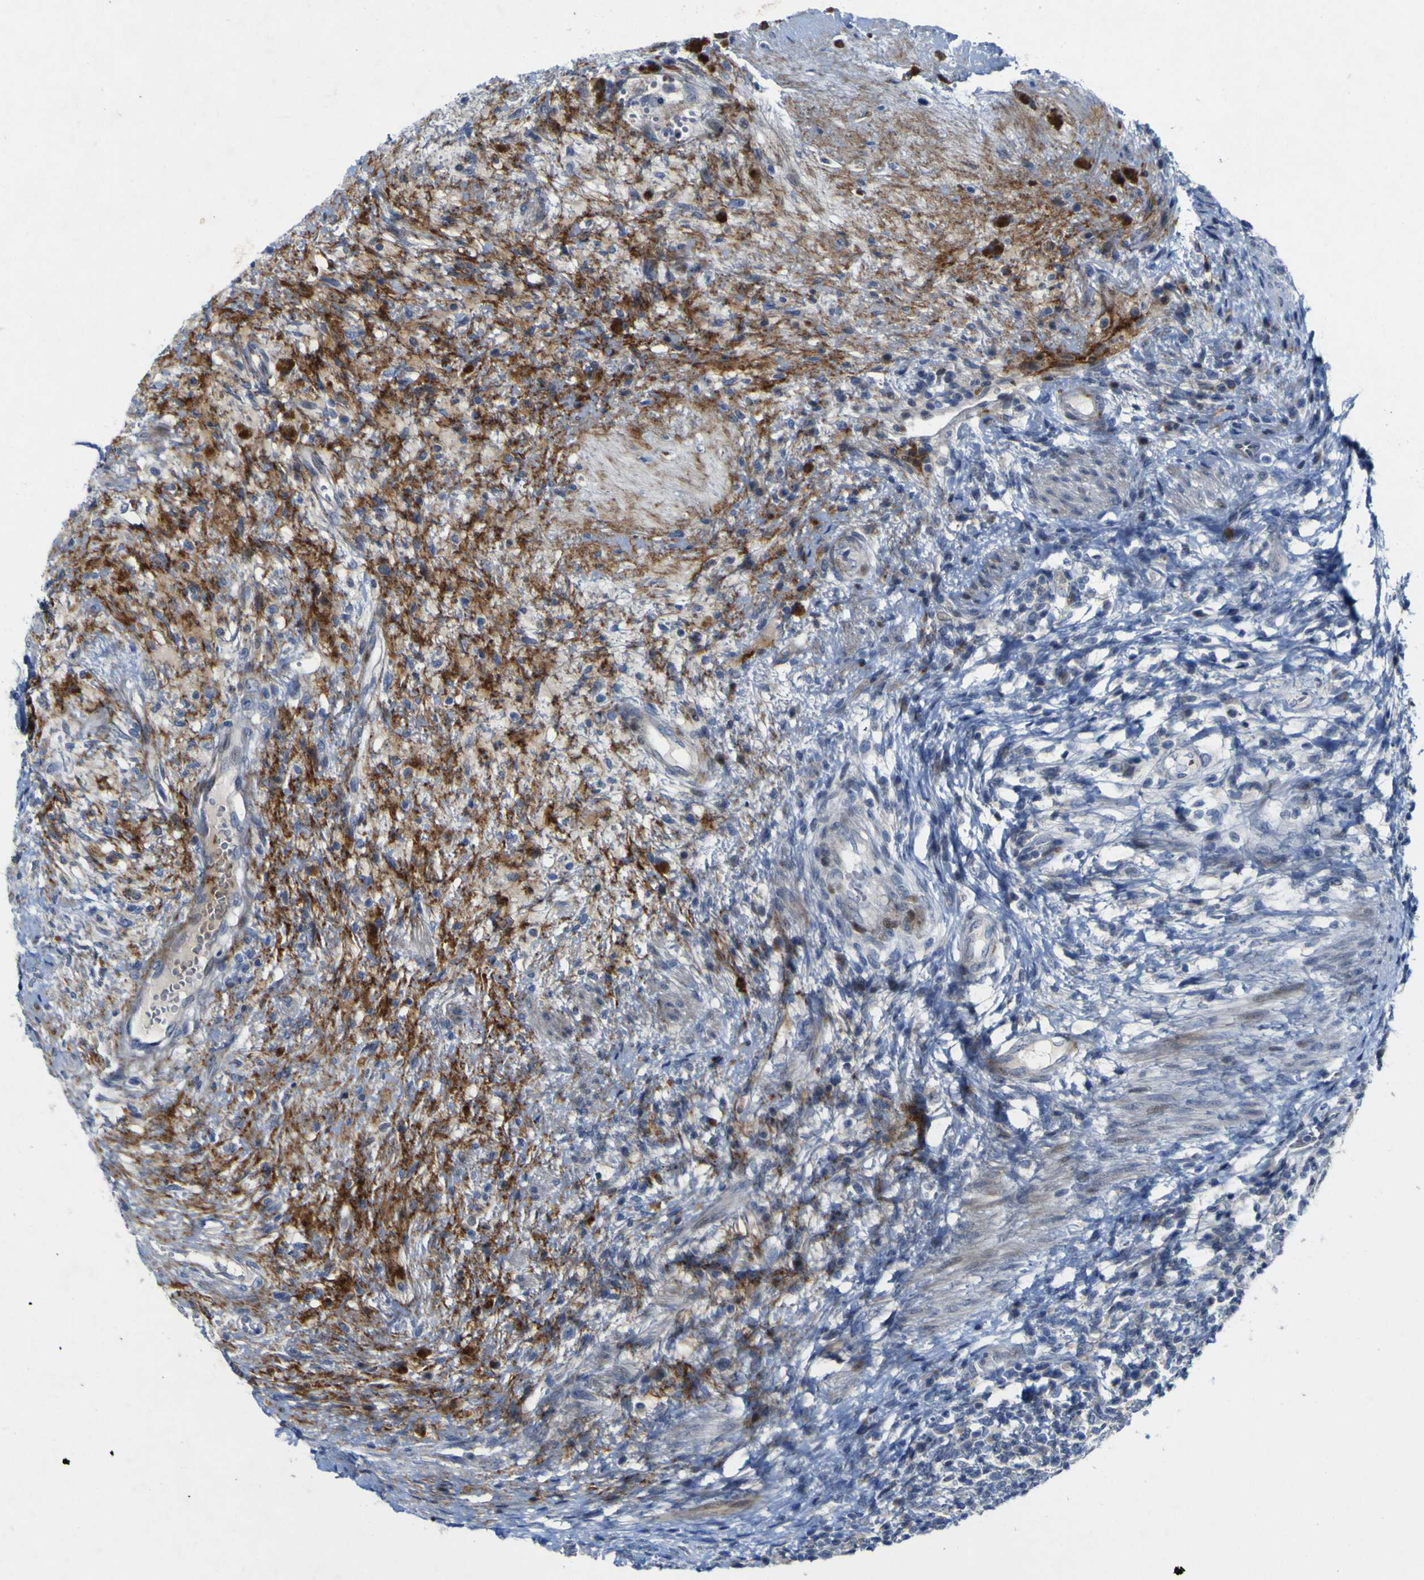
{"staining": {"intensity": "negative", "quantity": "none", "location": "none"}, "tissue": "testis cancer", "cell_type": "Tumor cells", "image_type": "cancer", "snomed": [{"axis": "morphology", "description": "Carcinoma, Embryonal, NOS"}, {"axis": "topography", "description": "Testis"}], "caption": "DAB (3,3'-diaminobenzidine) immunohistochemical staining of human testis cancer (embryonal carcinoma) exhibits no significant expression in tumor cells.", "gene": "NAV1", "patient": {"sex": "male", "age": 26}}